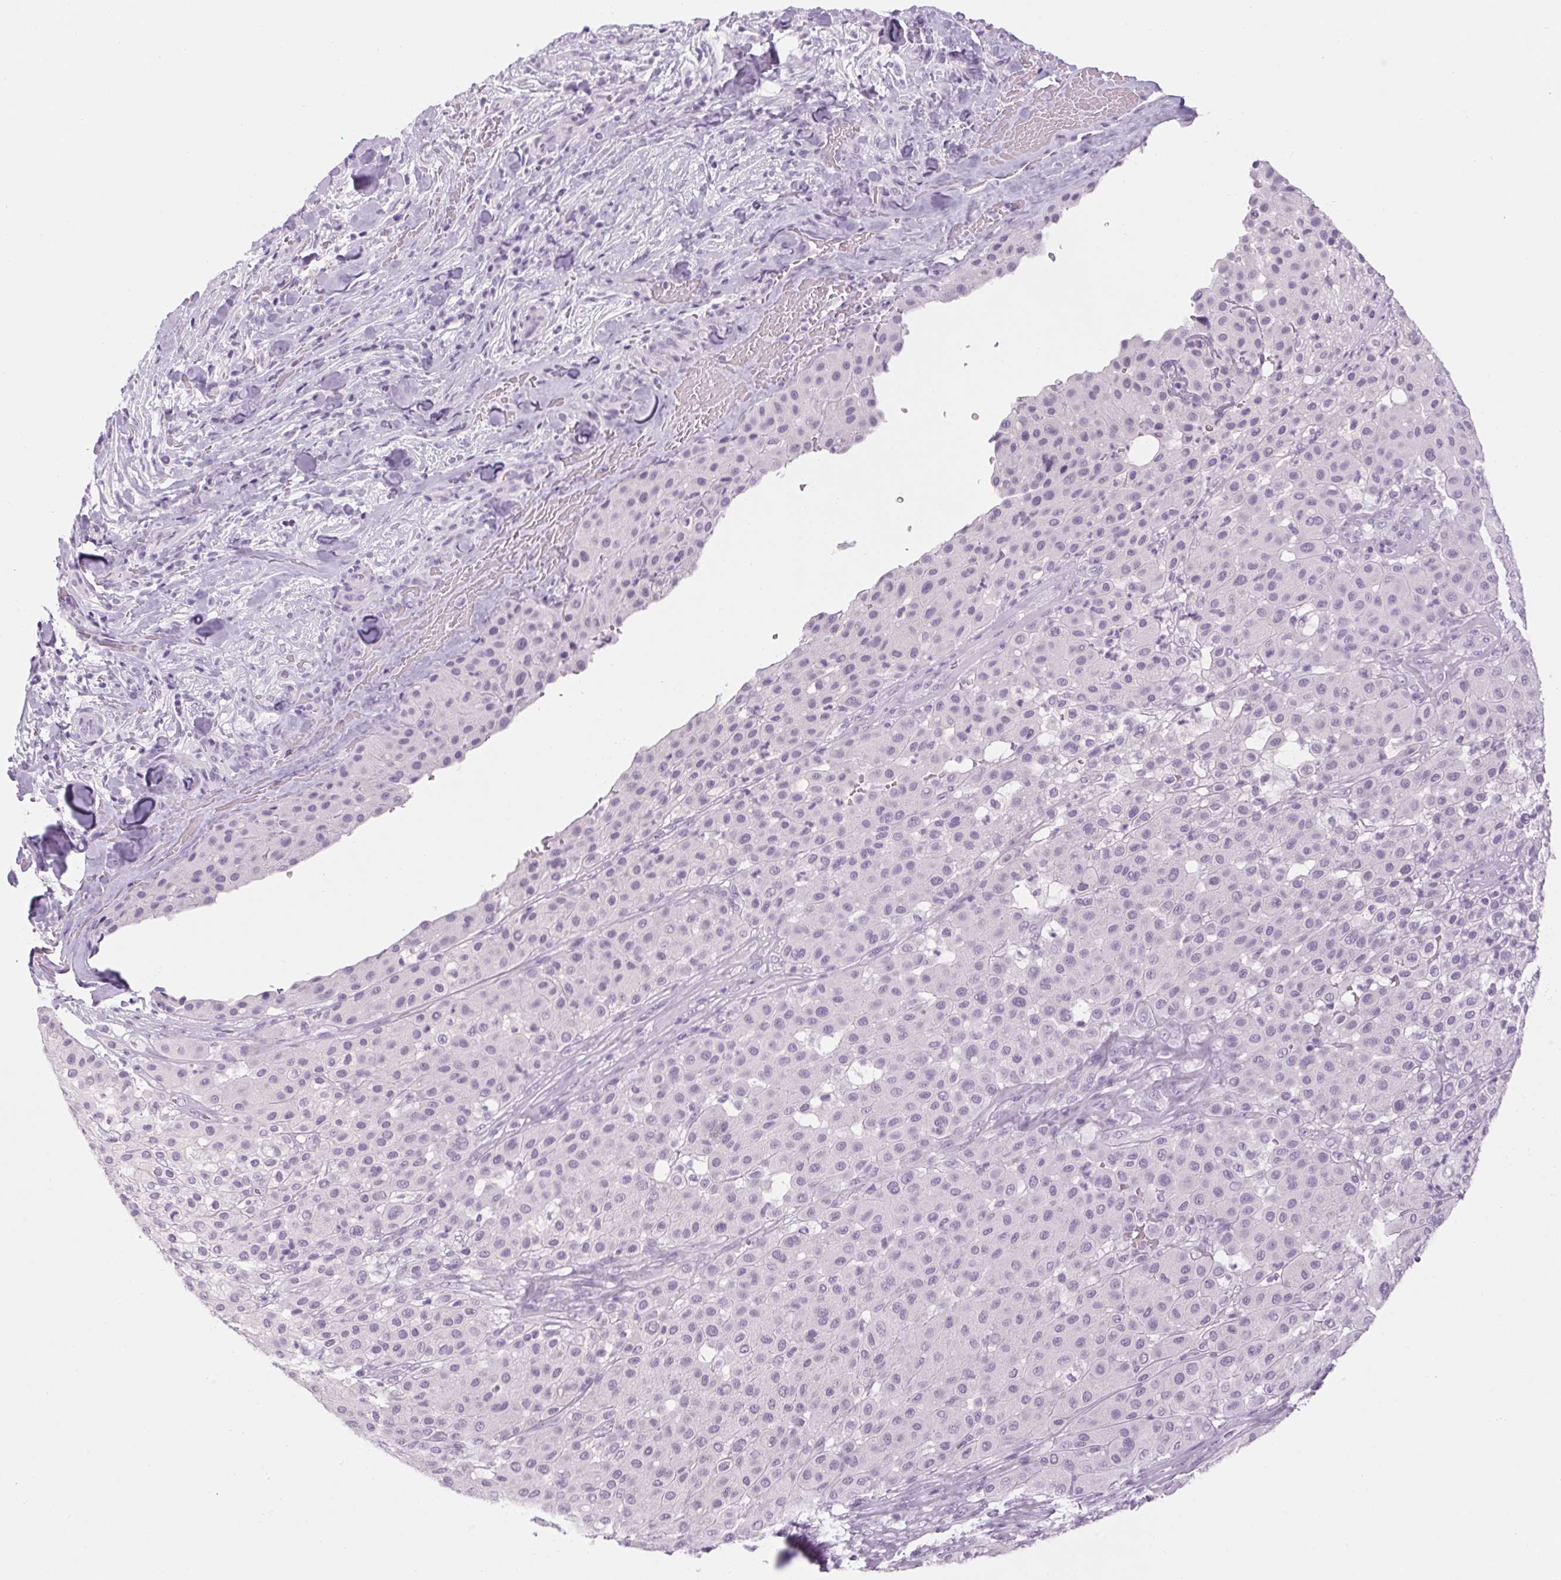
{"staining": {"intensity": "negative", "quantity": "none", "location": "none"}, "tissue": "melanoma", "cell_type": "Tumor cells", "image_type": "cancer", "snomed": [{"axis": "morphology", "description": "Malignant melanoma, Metastatic site"}, {"axis": "topography", "description": "Smooth muscle"}], "caption": "Immunohistochemistry image of neoplastic tissue: melanoma stained with DAB (3,3'-diaminobenzidine) demonstrates no significant protein positivity in tumor cells.", "gene": "RPTN", "patient": {"sex": "male", "age": 41}}